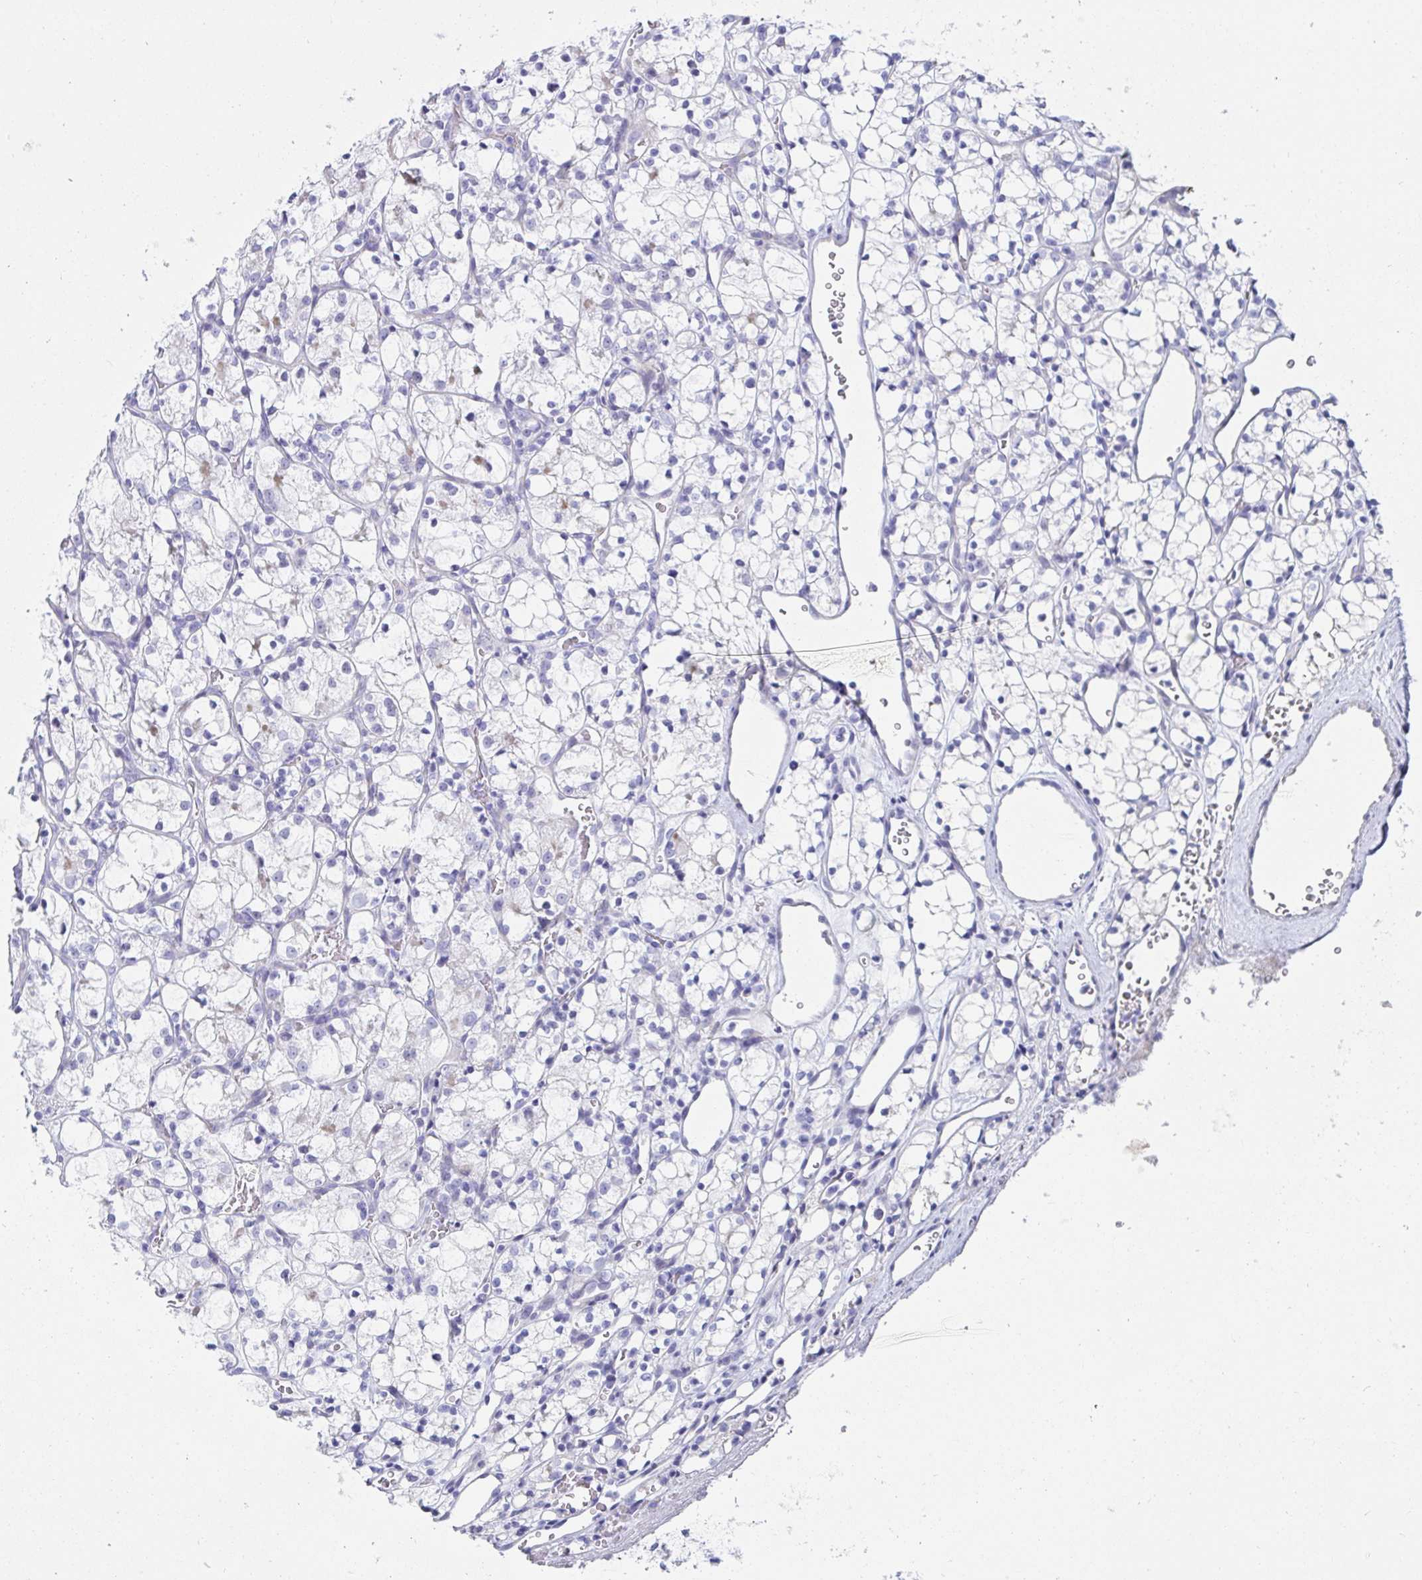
{"staining": {"intensity": "negative", "quantity": "none", "location": "none"}, "tissue": "renal cancer", "cell_type": "Tumor cells", "image_type": "cancer", "snomed": [{"axis": "morphology", "description": "Adenocarcinoma, NOS"}, {"axis": "topography", "description": "Kidney"}], "caption": "Protein analysis of renal cancer (adenocarcinoma) demonstrates no significant staining in tumor cells.", "gene": "C4orf17", "patient": {"sex": "female", "age": 69}}